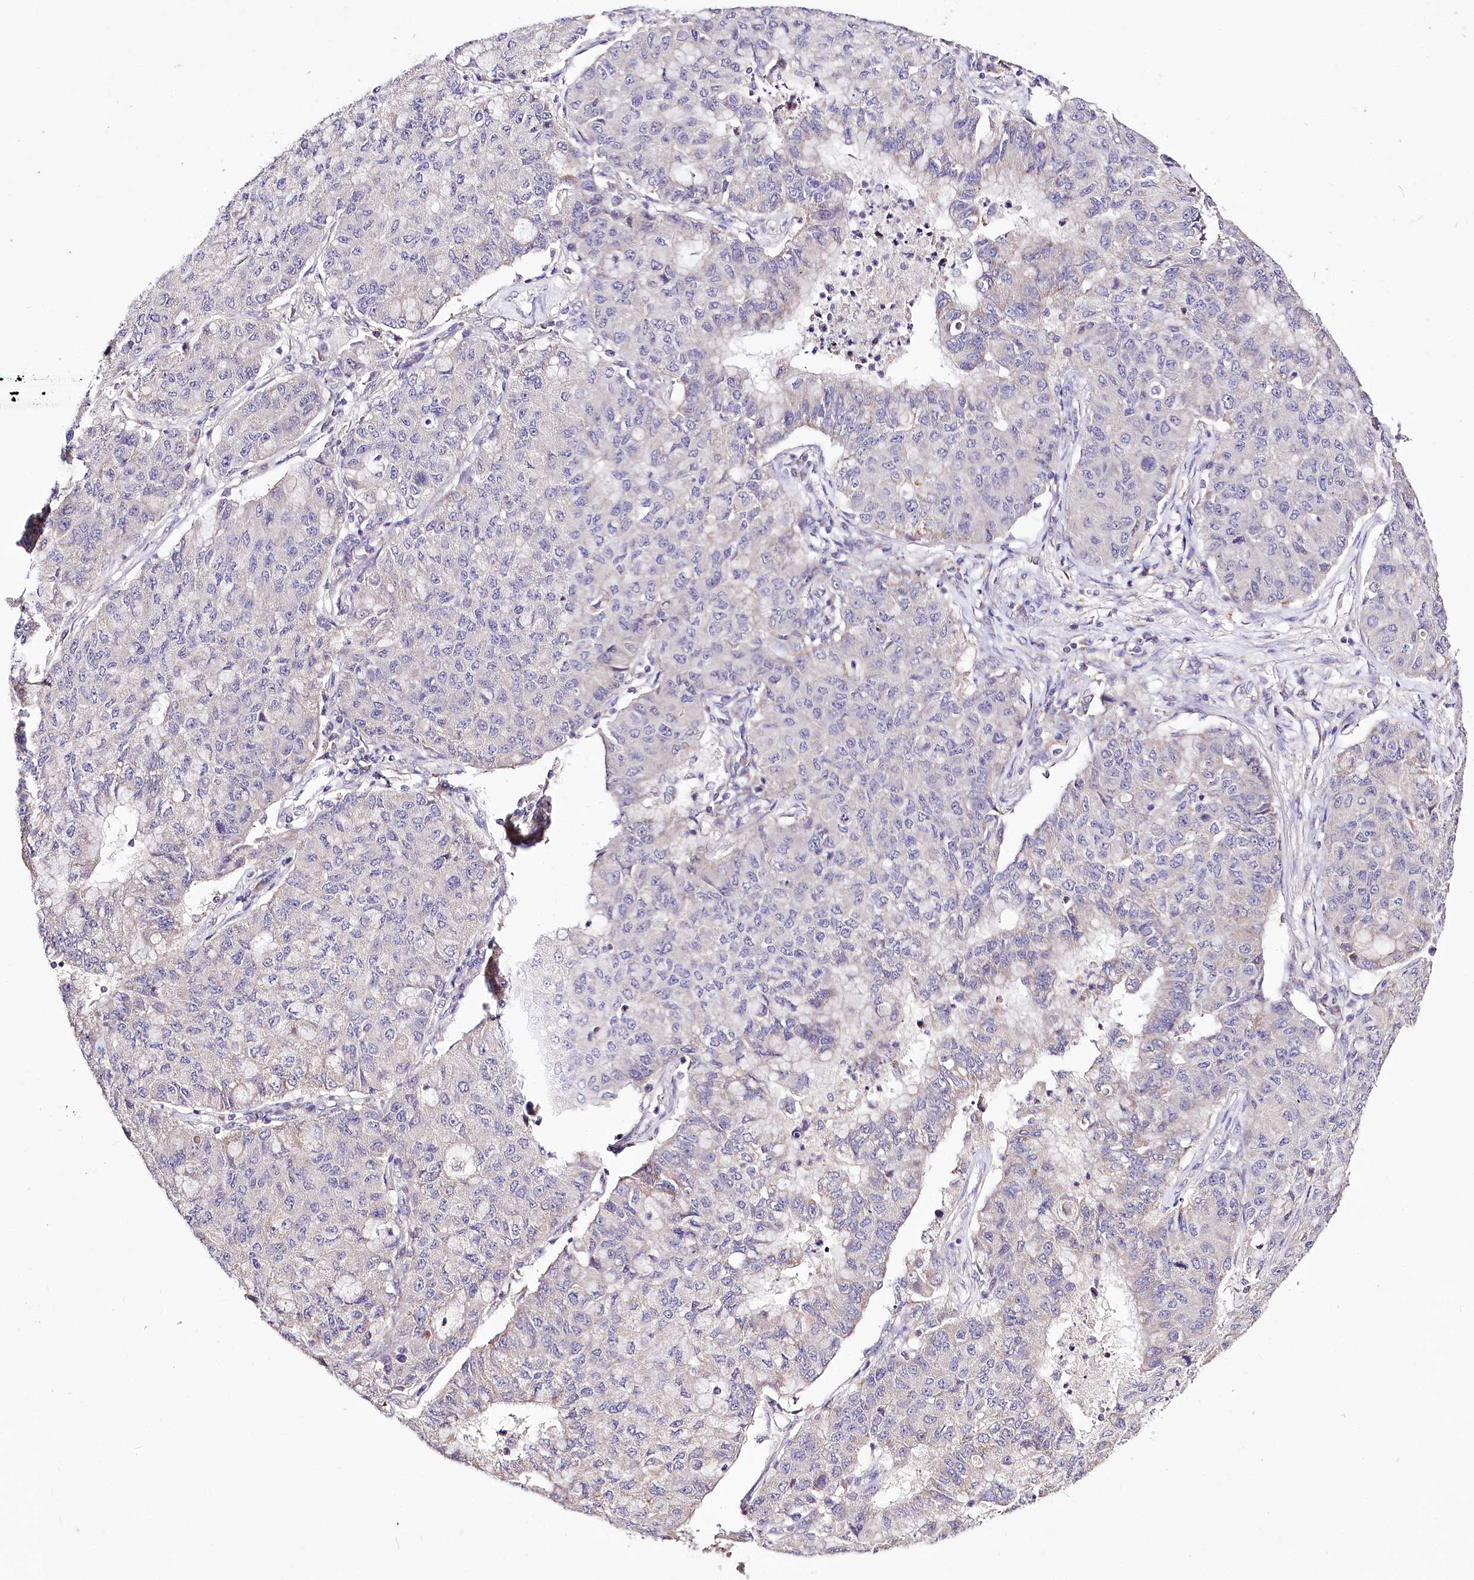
{"staining": {"intensity": "weak", "quantity": "<25%", "location": "cytoplasmic/membranous"}, "tissue": "lung cancer", "cell_type": "Tumor cells", "image_type": "cancer", "snomed": [{"axis": "morphology", "description": "Squamous cell carcinoma, NOS"}, {"axis": "topography", "description": "Lung"}], "caption": "Immunohistochemistry (IHC) image of human lung cancer stained for a protein (brown), which reveals no staining in tumor cells. Nuclei are stained in blue.", "gene": "ATE1", "patient": {"sex": "male", "age": 74}}